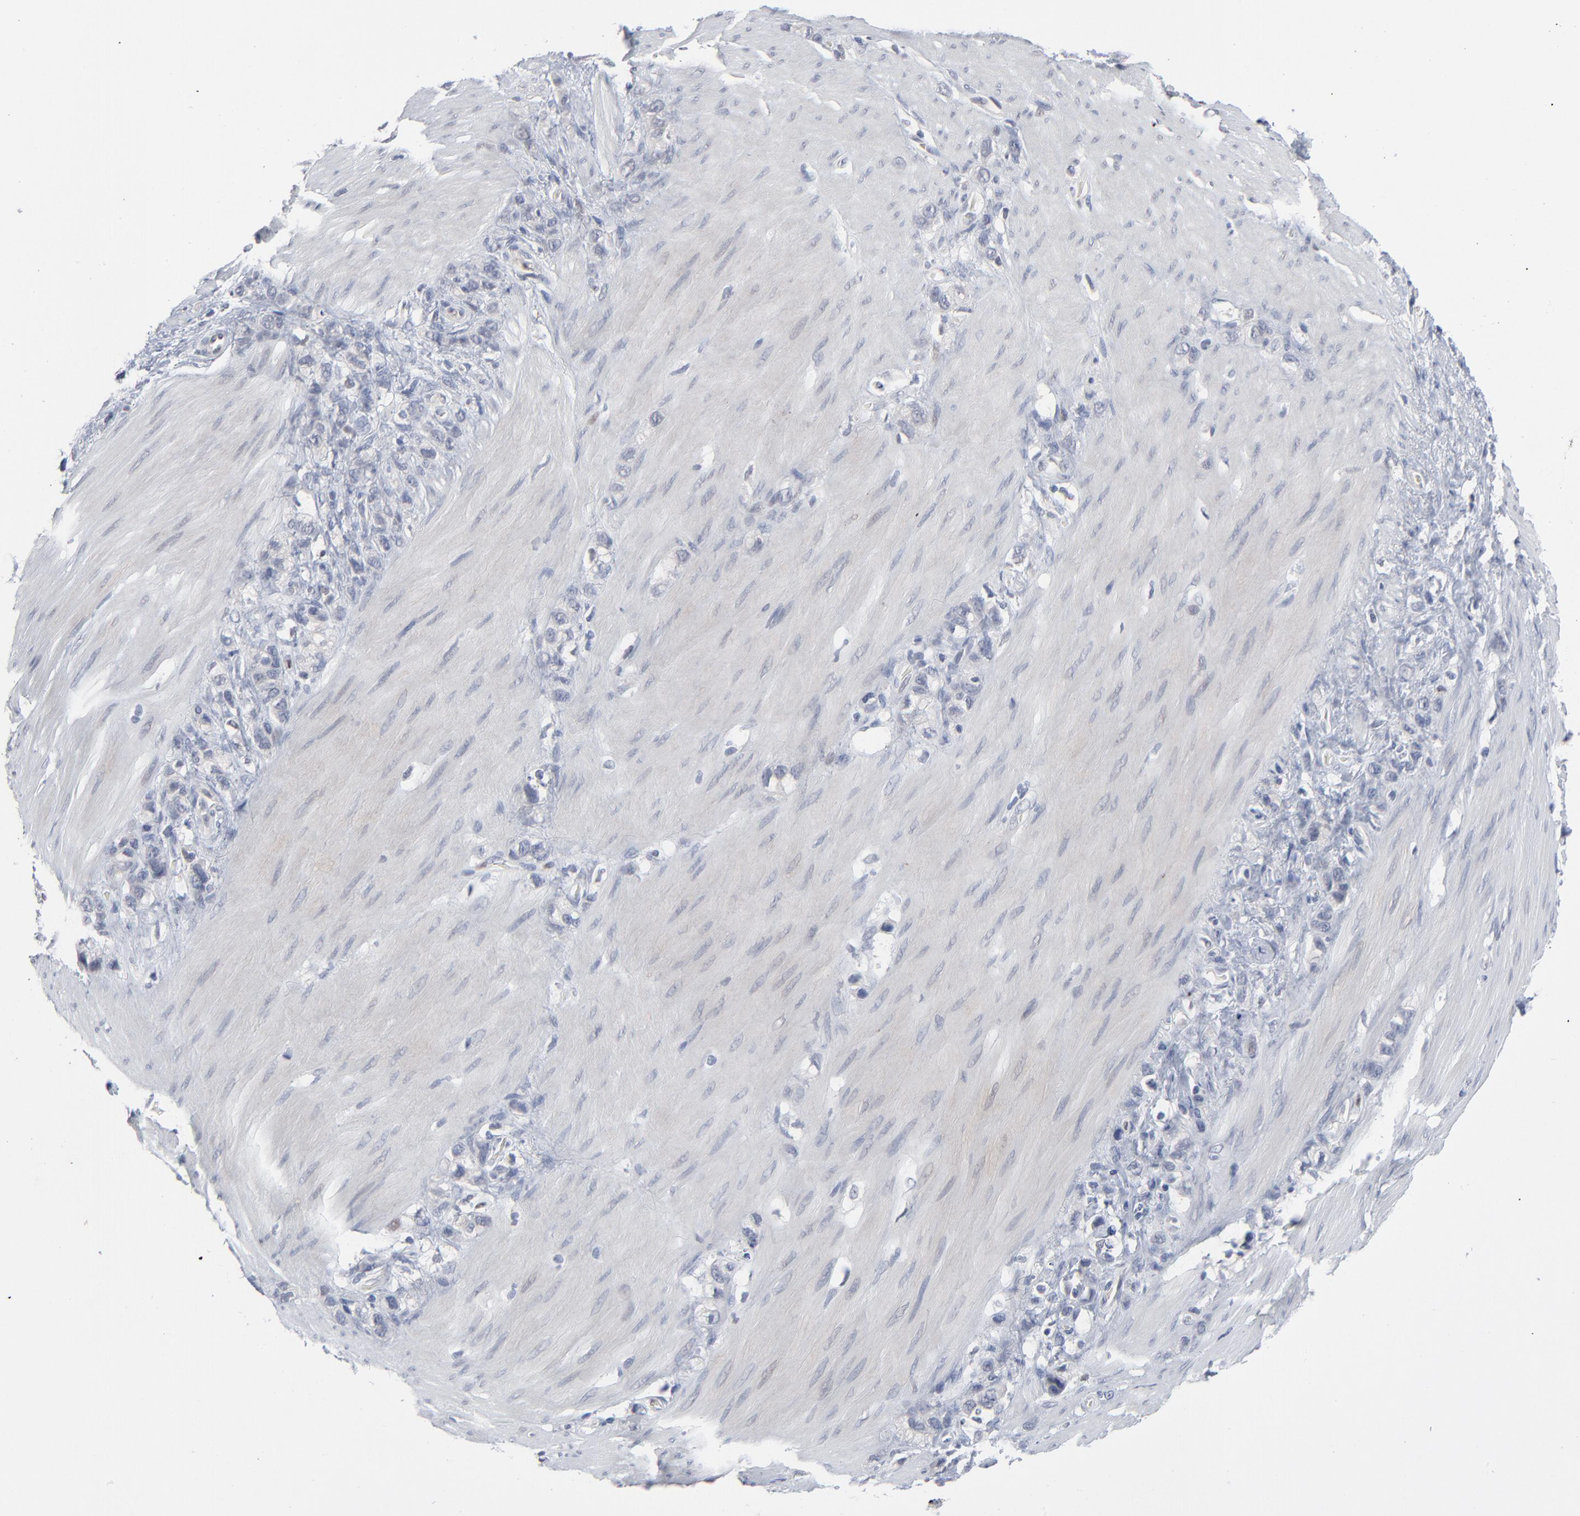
{"staining": {"intensity": "negative", "quantity": "none", "location": "none"}, "tissue": "stomach cancer", "cell_type": "Tumor cells", "image_type": "cancer", "snomed": [{"axis": "morphology", "description": "Normal tissue, NOS"}, {"axis": "morphology", "description": "Adenocarcinoma, NOS"}, {"axis": "morphology", "description": "Adenocarcinoma, High grade"}, {"axis": "topography", "description": "Stomach, upper"}, {"axis": "topography", "description": "Stomach"}], "caption": "The IHC image has no significant positivity in tumor cells of stomach cancer (high-grade adenocarcinoma) tissue.", "gene": "FOXN2", "patient": {"sex": "female", "age": 65}}